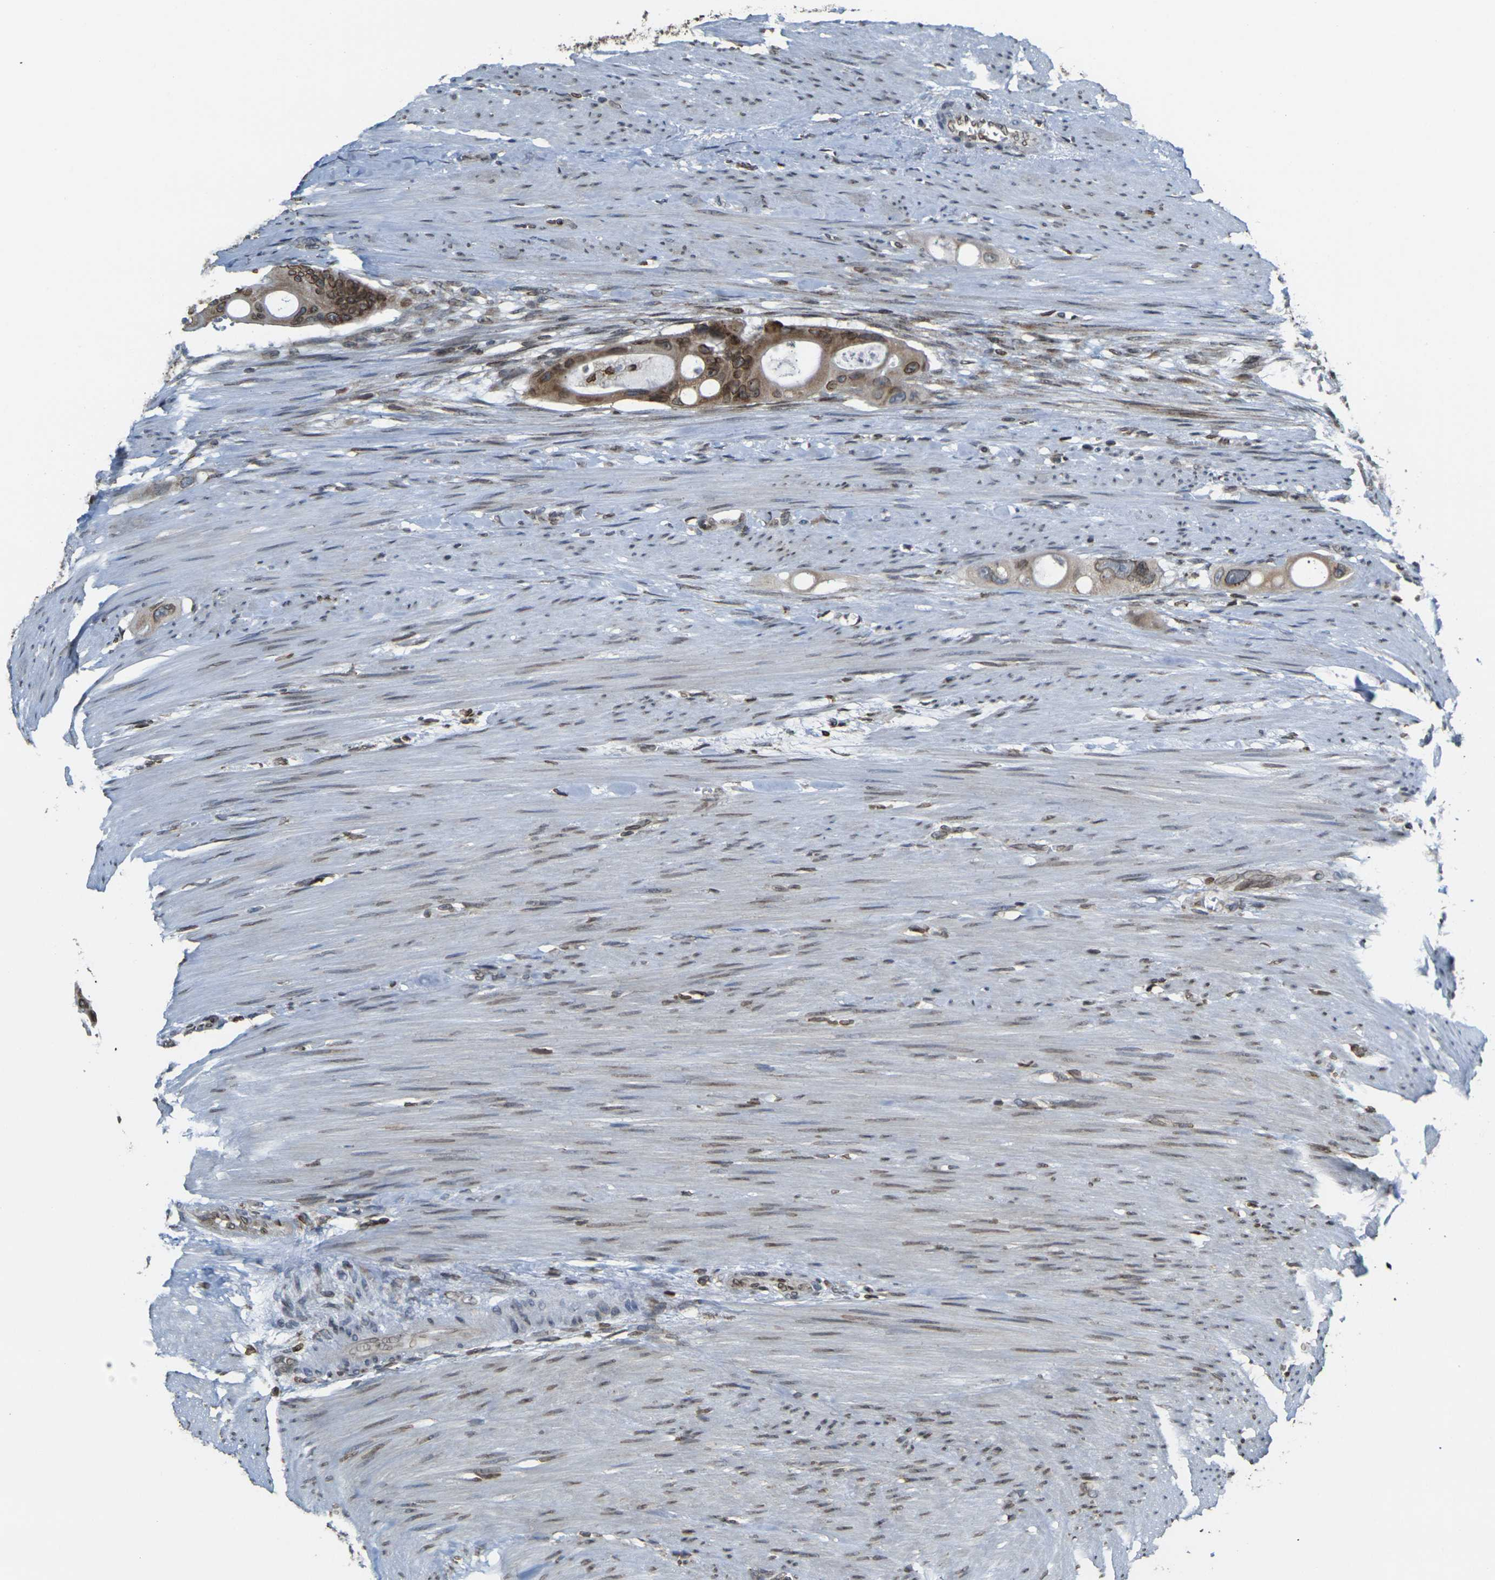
{"staining": {"intensity": "moderate", "quantity": ">75%", "location": "cytoplasmic/membranous,nuclear"}, "tissue": "colorectal cancer", "cell_type": "Tumor cells", "image_type": "cancer", "snomed": [{"axis": "morphology", "description": "Adenocarcinoma, NOS"}, {"axis": "topography", "description": "Colon"}], "caption": "An image of colorectal cancer stained for a protein shows moderate cytoplasmic/membranous and nuclear brown staining in tumor cells.", "gene": "BRDT", "patient": {"sex": "female", "age": 57}}